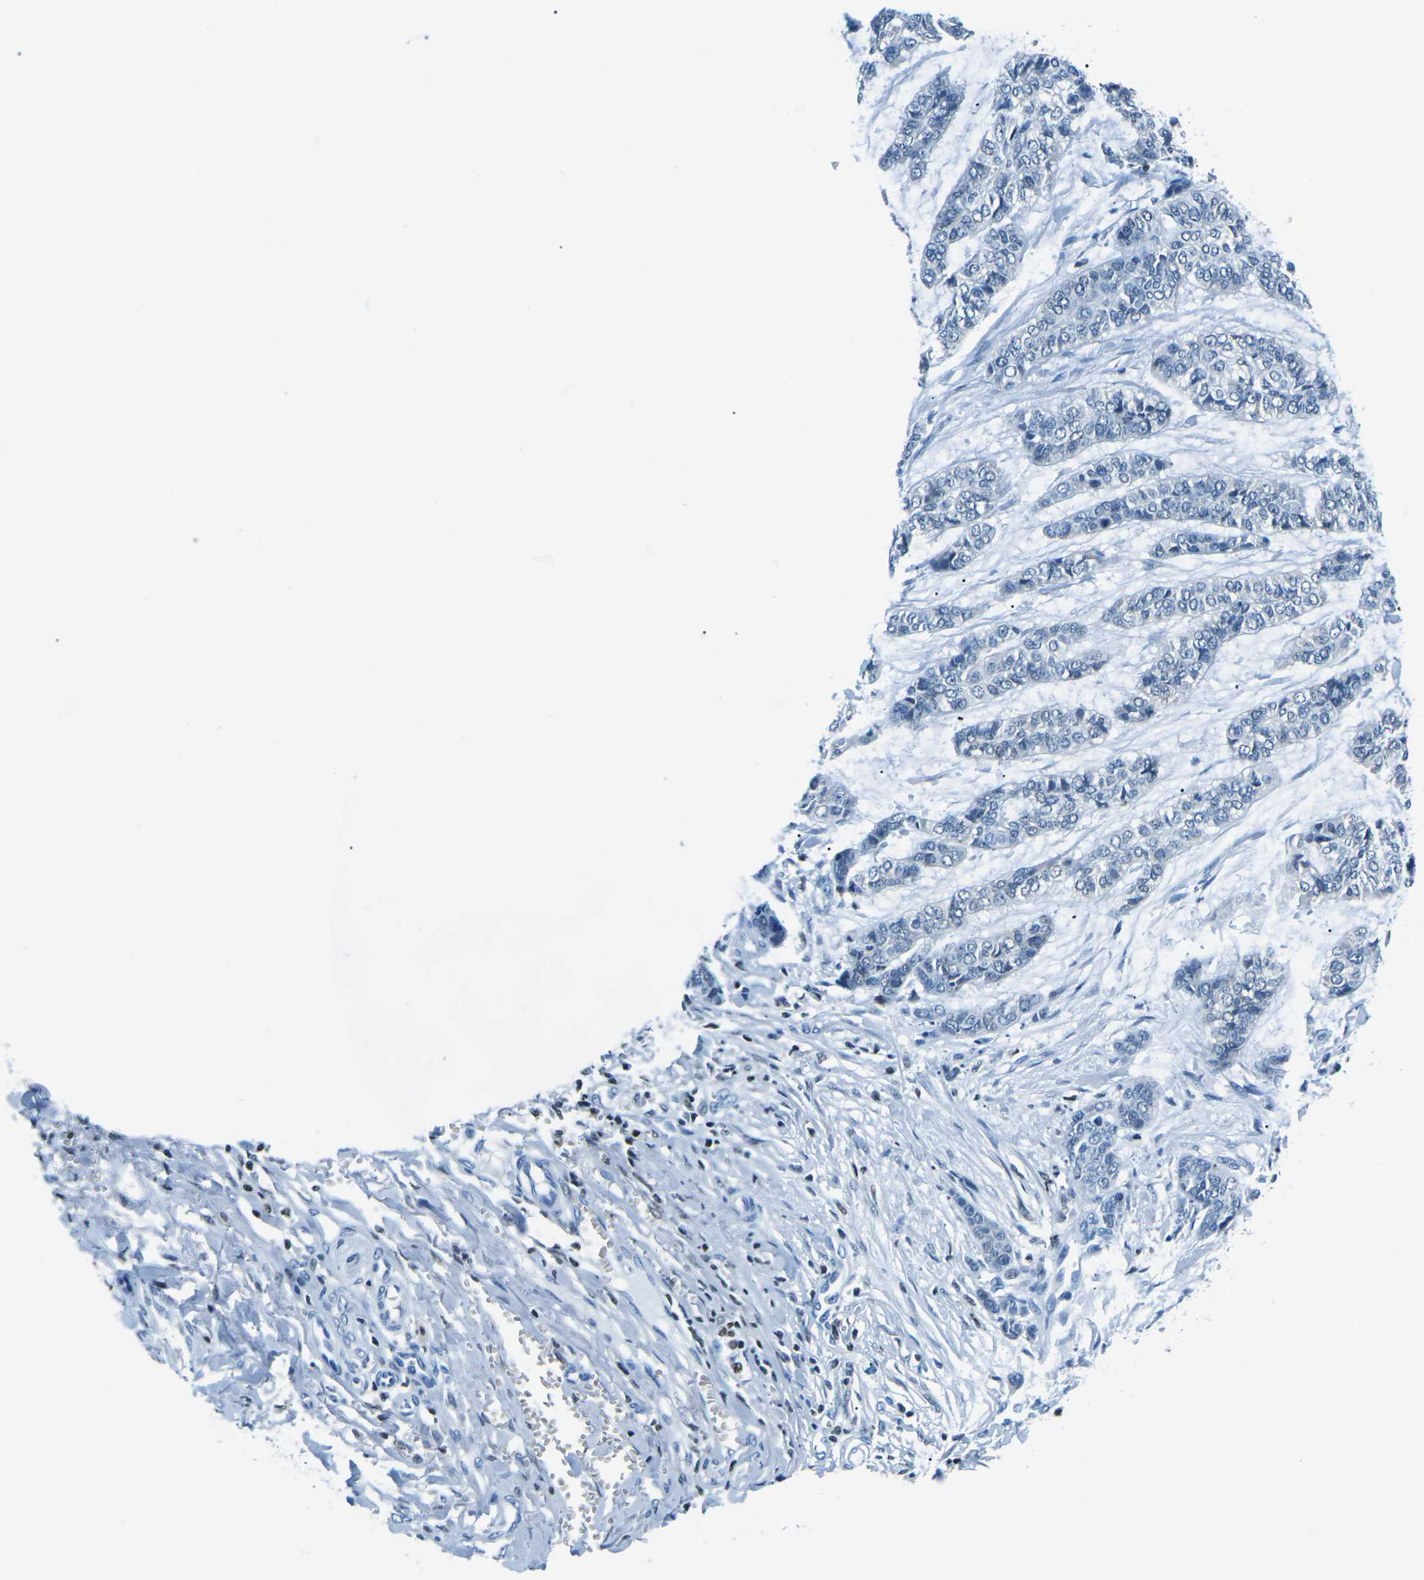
{"staining": {"intensity": "negative", "quantity": "none", "location": "none"}, "tissue": "skin cancer", "cell_type": "Tumor cells", "image_type": "cancer", "snomed": [{"axis": "morphology", "description": "Basal cell carcinoma"}, {"axis": "topography", "description": "Skin"}], "caption": "DAB immunohistochemical staining of human skin cancer (basal cell carcinoma) shows no significant staining in tumor cells.", "gene": "CELF2", "patient": {"sex": "female", "age": 64}}